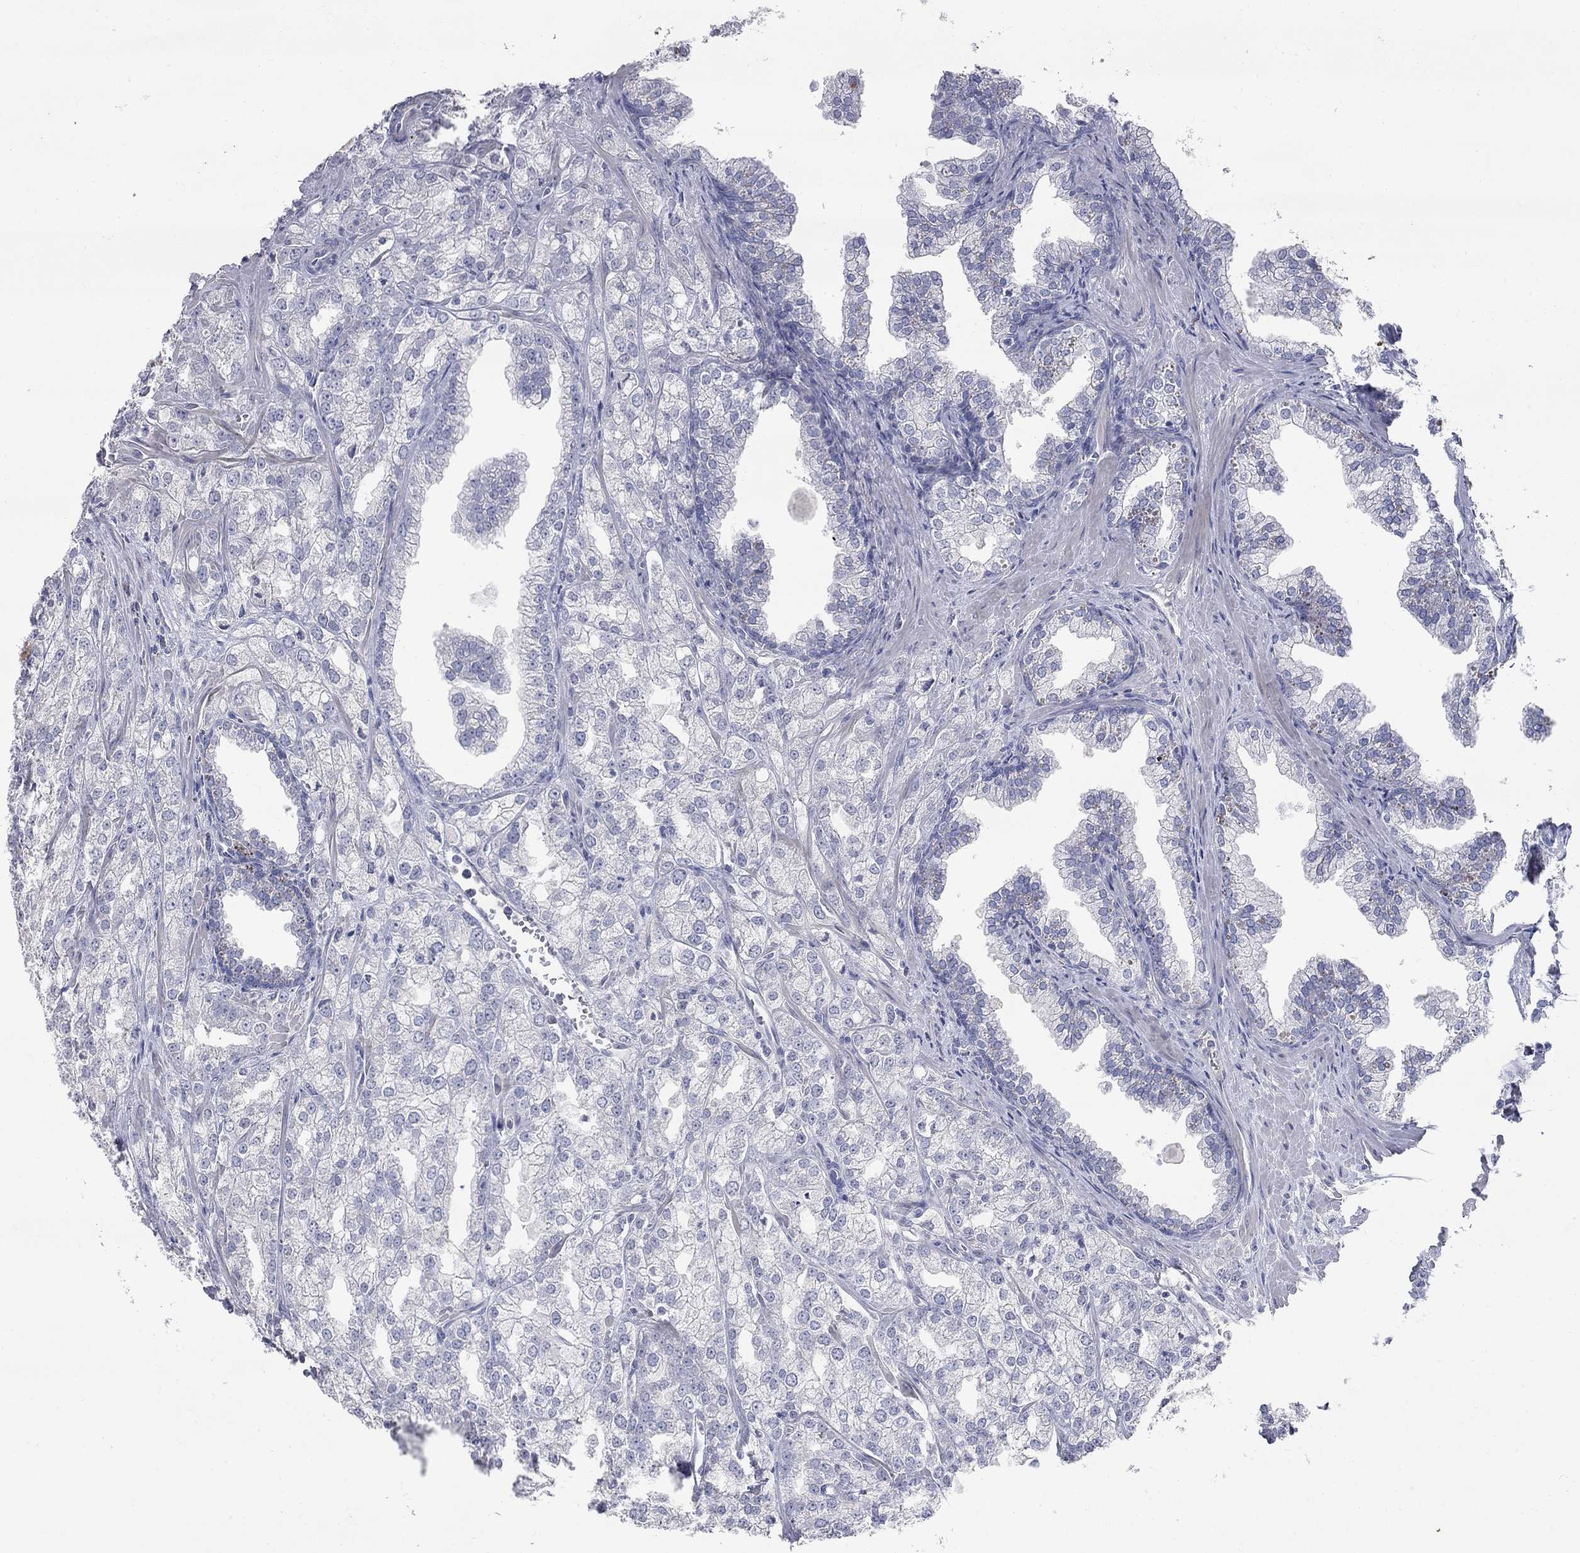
{"staining": {"intensity": "negative", "quantity": "none", "location": "none"}, "tissue": "prostate cancer", "cell_type": "Tumor cells", "image_type": "cancer", "snomed": [{"axis": "morphology", "description": "Adenocarcinoma, NOS"}, {"axis": "topography", "description": "Prostate"}], "caption": "Immunohistochemistry (IHC) of human adenocarcinoma (prostate) shows no positivity in tumor cells.", "gene": "SYT12", "patient": {"sex": "male", "age": 70}}